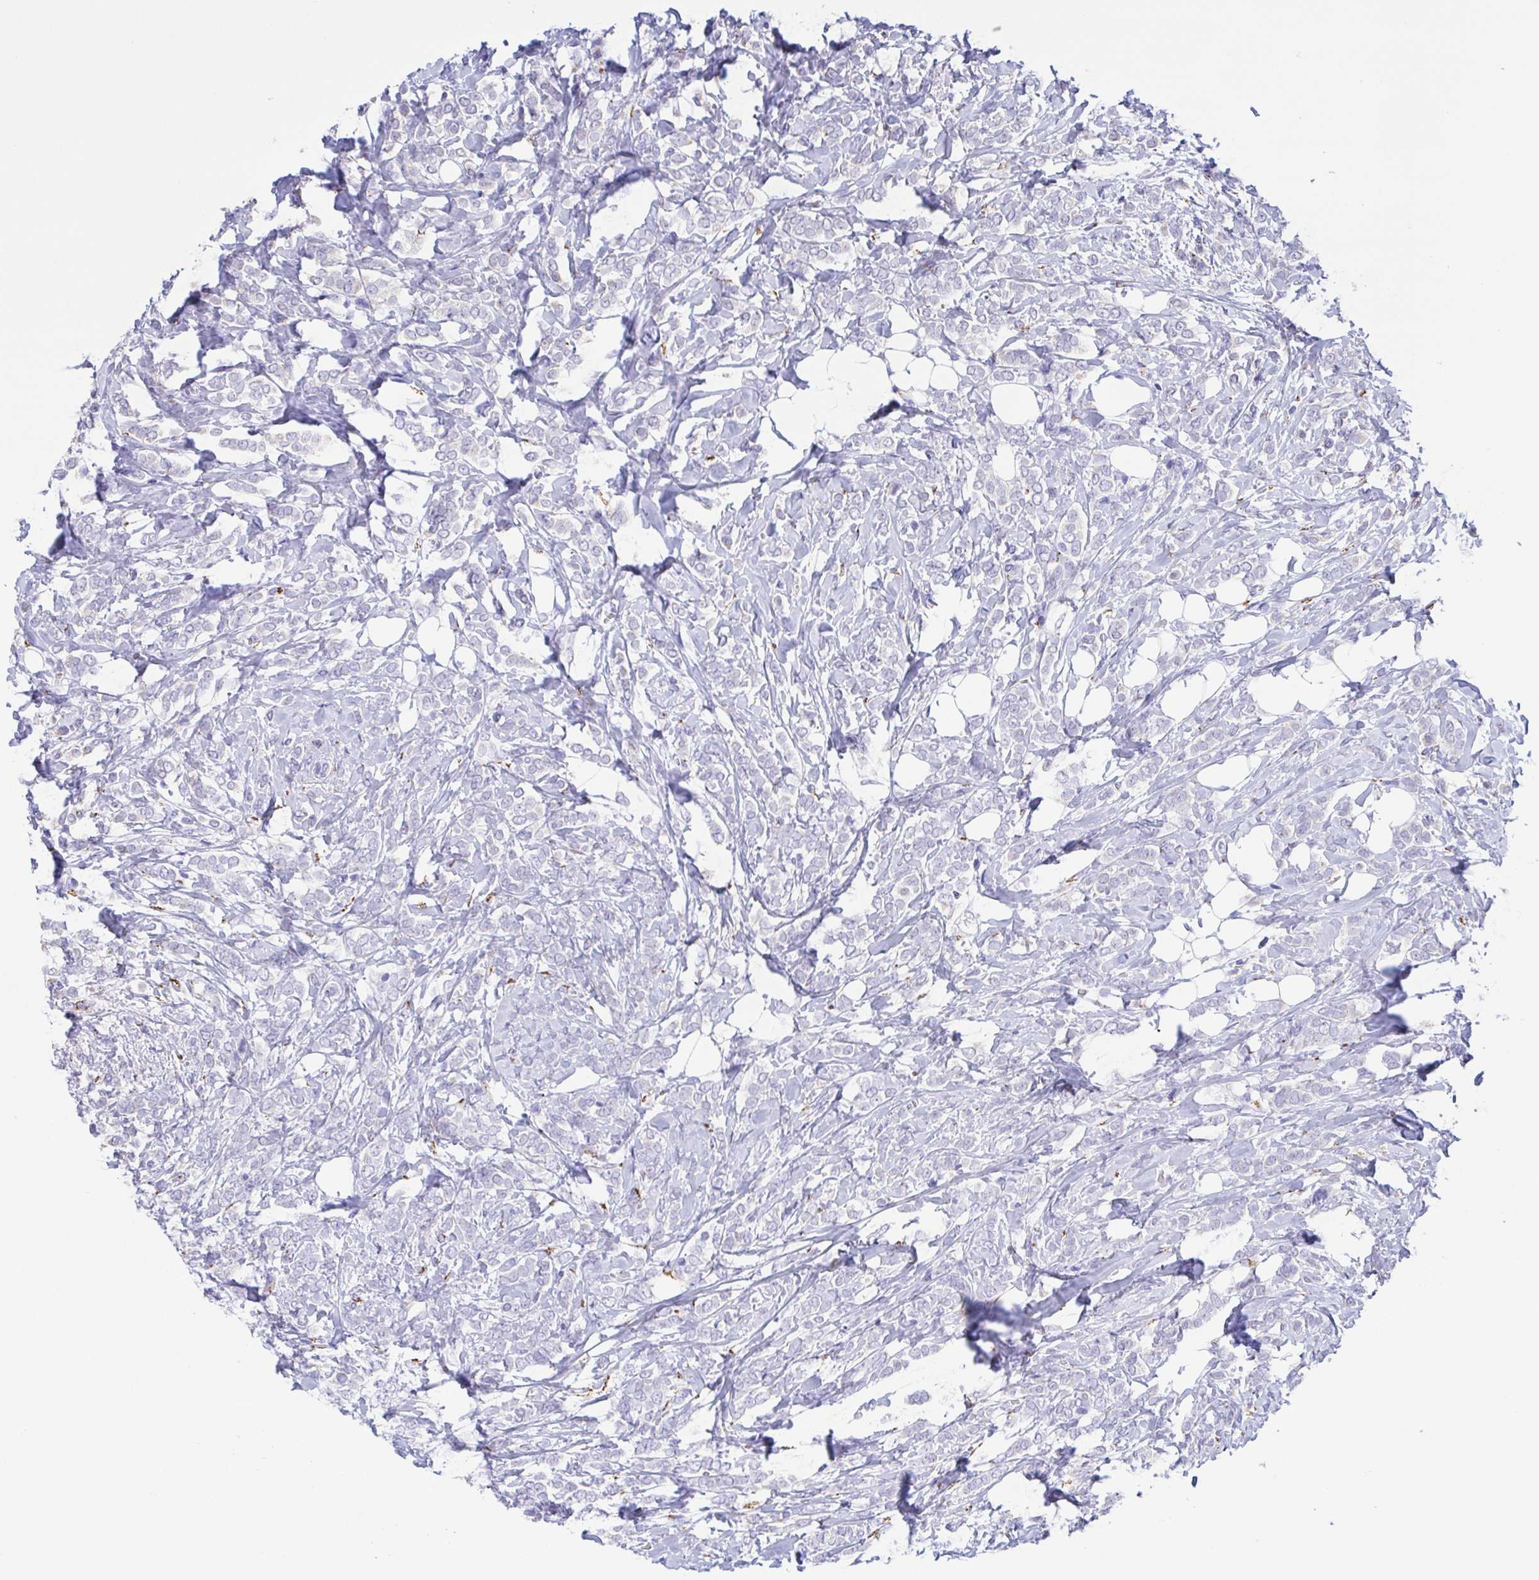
{"staining": {"intensity": "negative", "quantity": "none", "location": "none"}, "tissue": "breast cancer", "cell_type": "Tumor cells", "image_type": "cancer", "snomed": [{"axis": "morphology", "description": "Lobular carcinoma"}, {"axis": "topography", "description": "Breast"}], "caption": "A high-resolution photomicrograph shows immunohistochemistry staining of lobular carcinoma (breast), which shows no significant expression in tumor cells. (DAB immunohistochemistry (IHC) with hematoxylin counter stain).", "gene": "SULT1B1", "patient": {"sex": "female", "age": 49}}